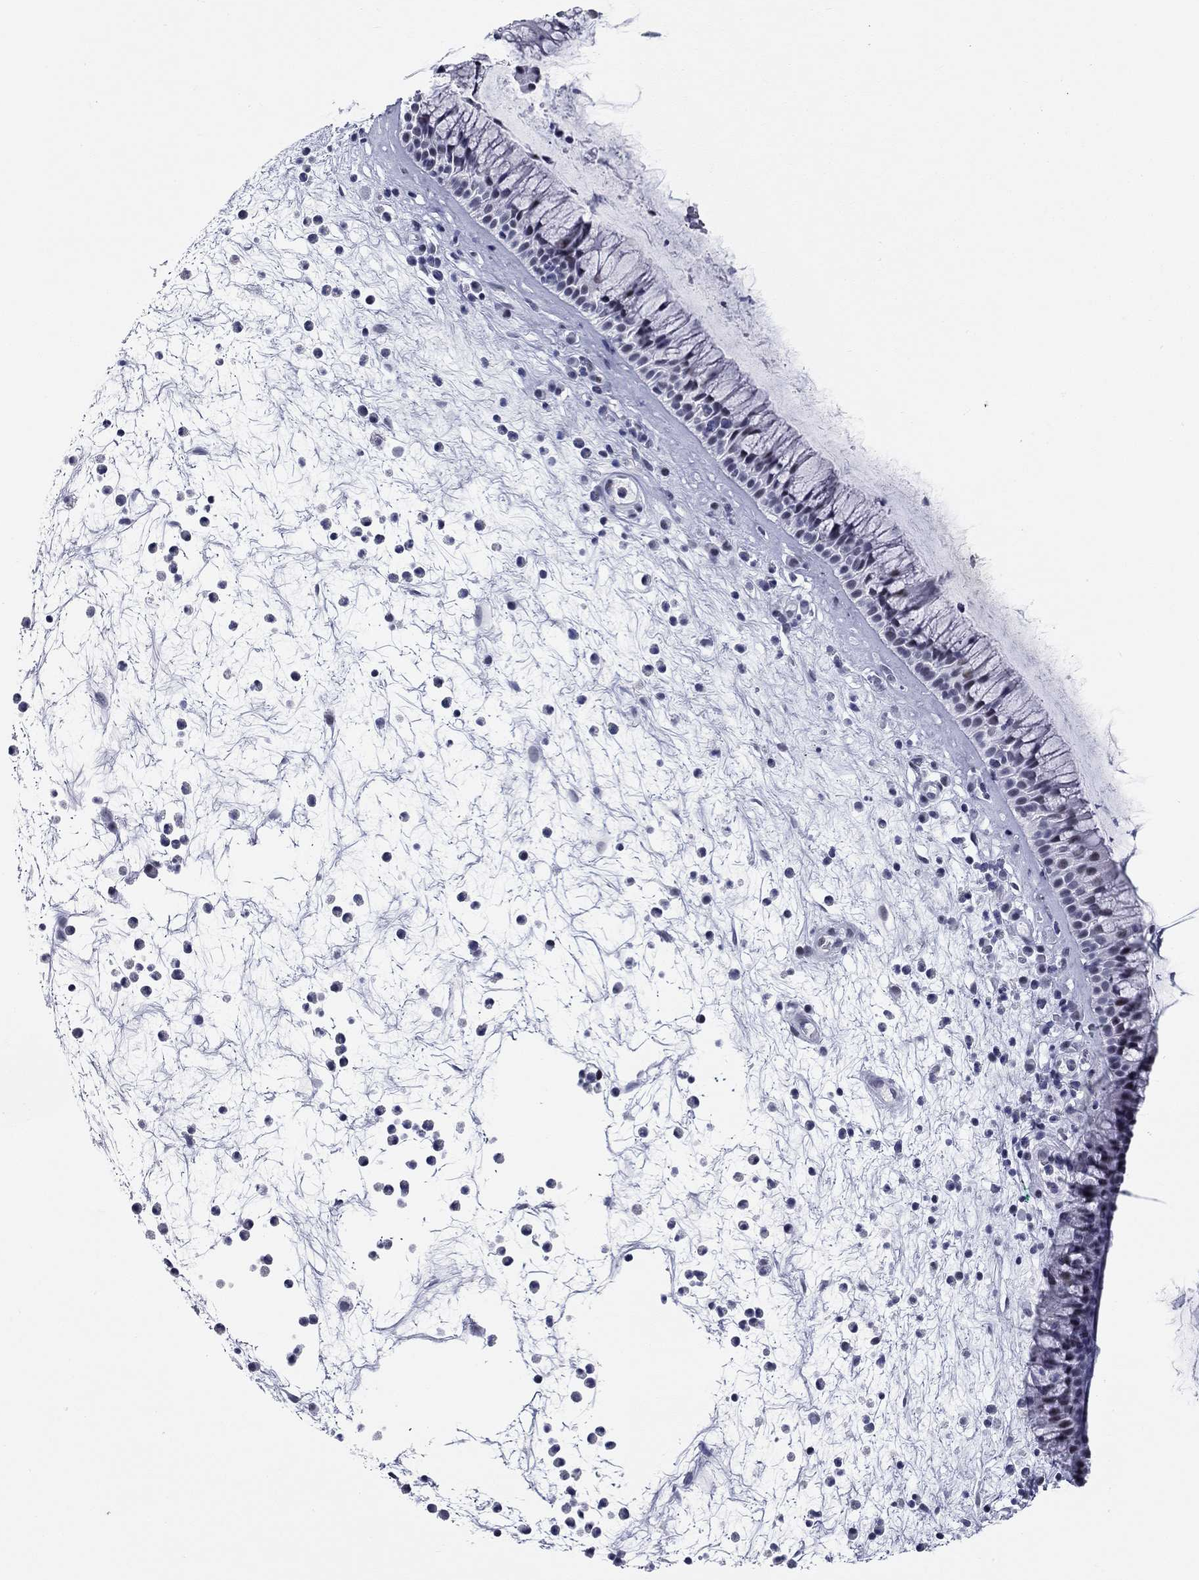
{"staining": {"intensity": "negative", "quantity": "none", "location": "none"}, "tissue": "nasopharynx", "cell_type": "Respiratory epithelial cells", "image_type": "normal", "snomed": [{"axis": "morphology", "description": "Normal tissue, NOS"}, {"axis": "topography", "description": "Nasopharynx"}], "caption": "This photomicrograph is of unremarkable nasopharynx stained with immunohistochemistry (IHC) to label a protein in brown with the nuclei are counter-stained blue. There is no positivity in respiratory epithelial cells.", "gene": "ASF1B", "patient": {"sex": "male", "age": 77}}